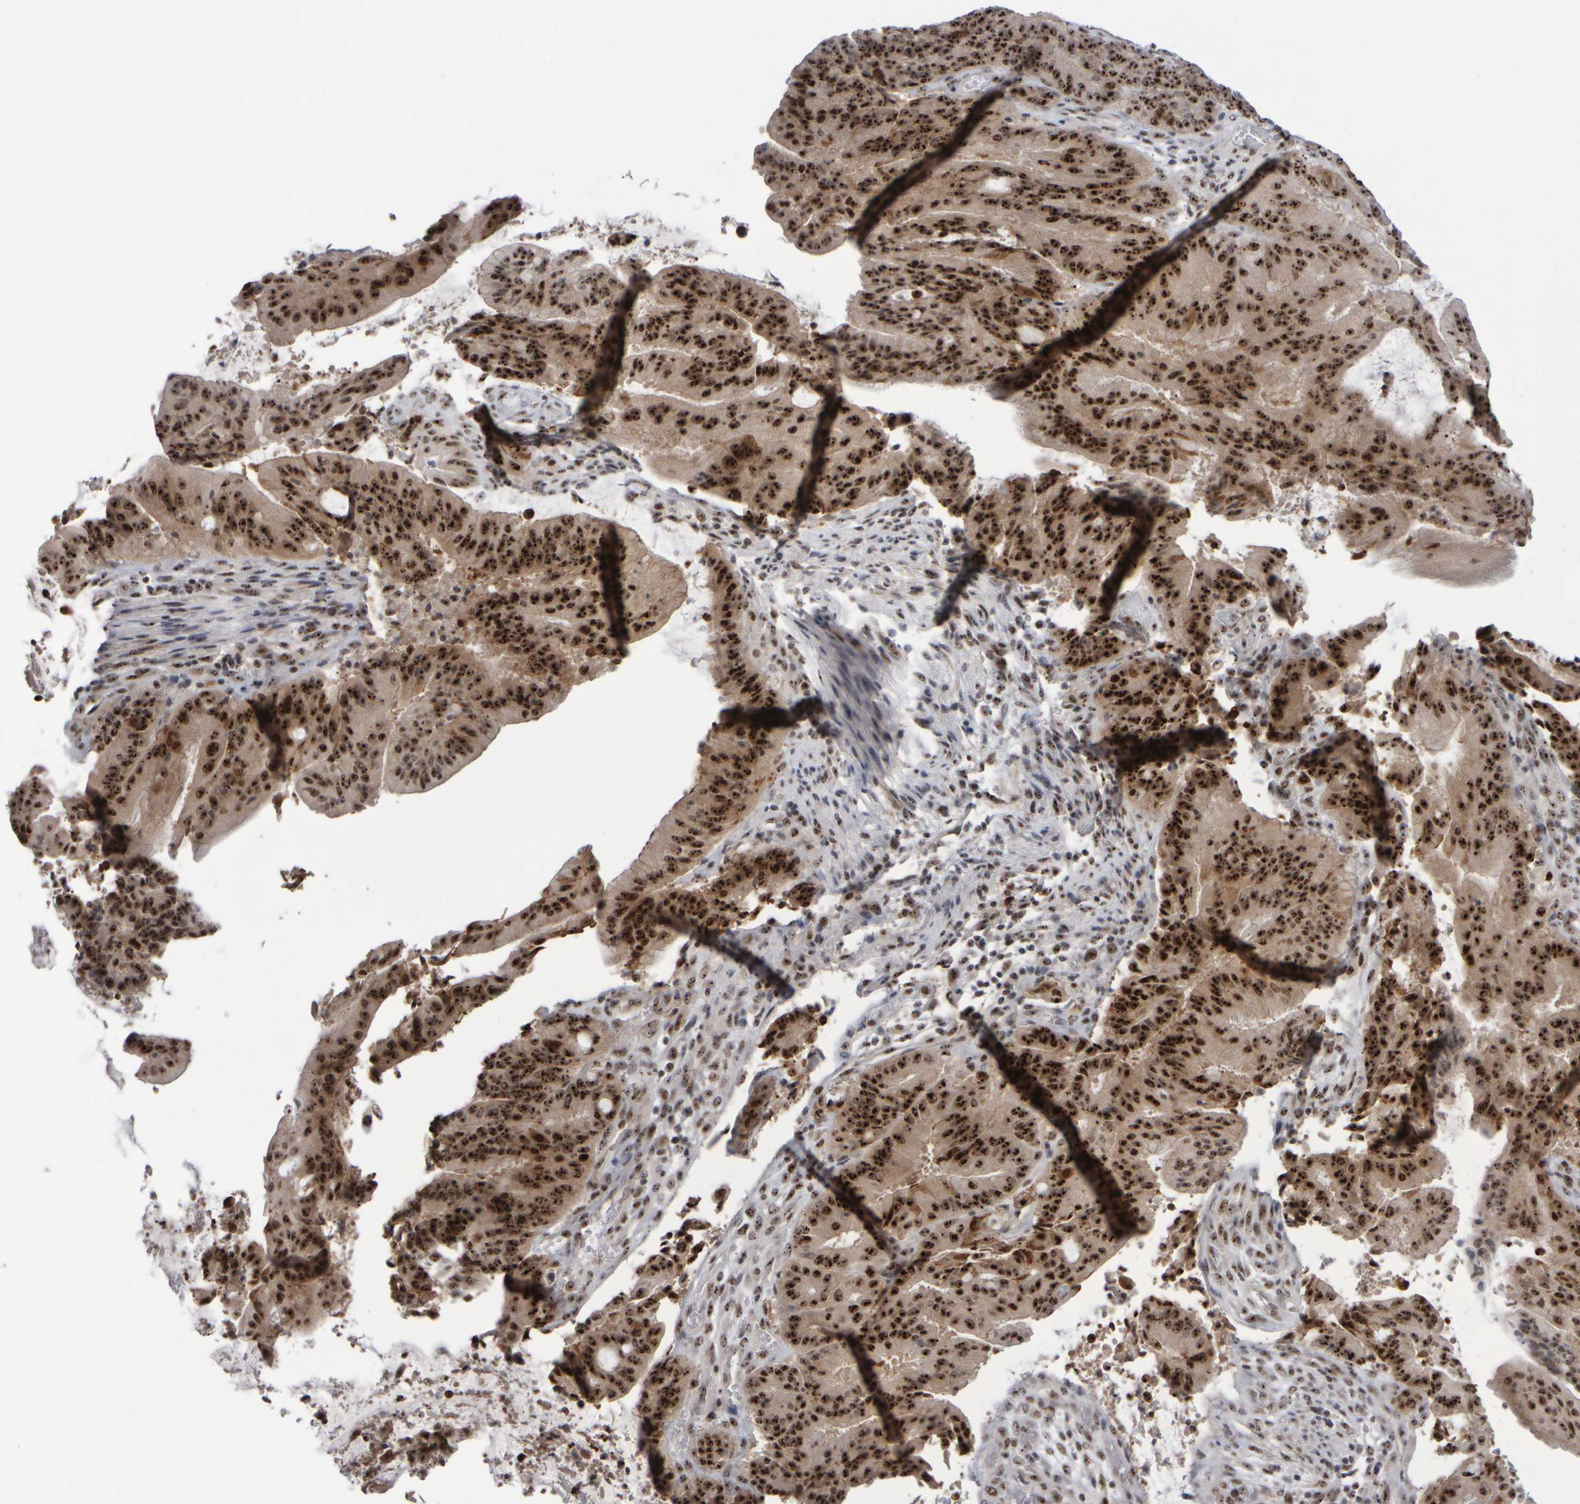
{"staining": {"intensity": "strong", "quantity": ">75%", "location": "cytoplasmic/membranous,nuclear"}, "tissue": "liver cancer", "cell_type": "Tumor cells", "image_type": "cancer", "snomed": [{"axis": "morphology", "description": "Normal tissue, NOS"}, {"axis": "morphology", "description": "Cholangiocarcinoma"}, {"axis": "topography", "description": "Liver"}, {"axis": "topography", "description": "Peripheral nerve tissue"}], "caption": "Immunohistochemistry histopathology image of neoplastic tissue: human liver cancer stained using immunohistochemistry (IHC) reveals high levels of strong protein expression localized specifically in the cytoplasmic/membranous and nuclear of tumor cells, appearing as a cytoplasmic/membranous and nuclear brown color.", "gene": "SURF6", "patient": {"sex": "female", "age": 73}}